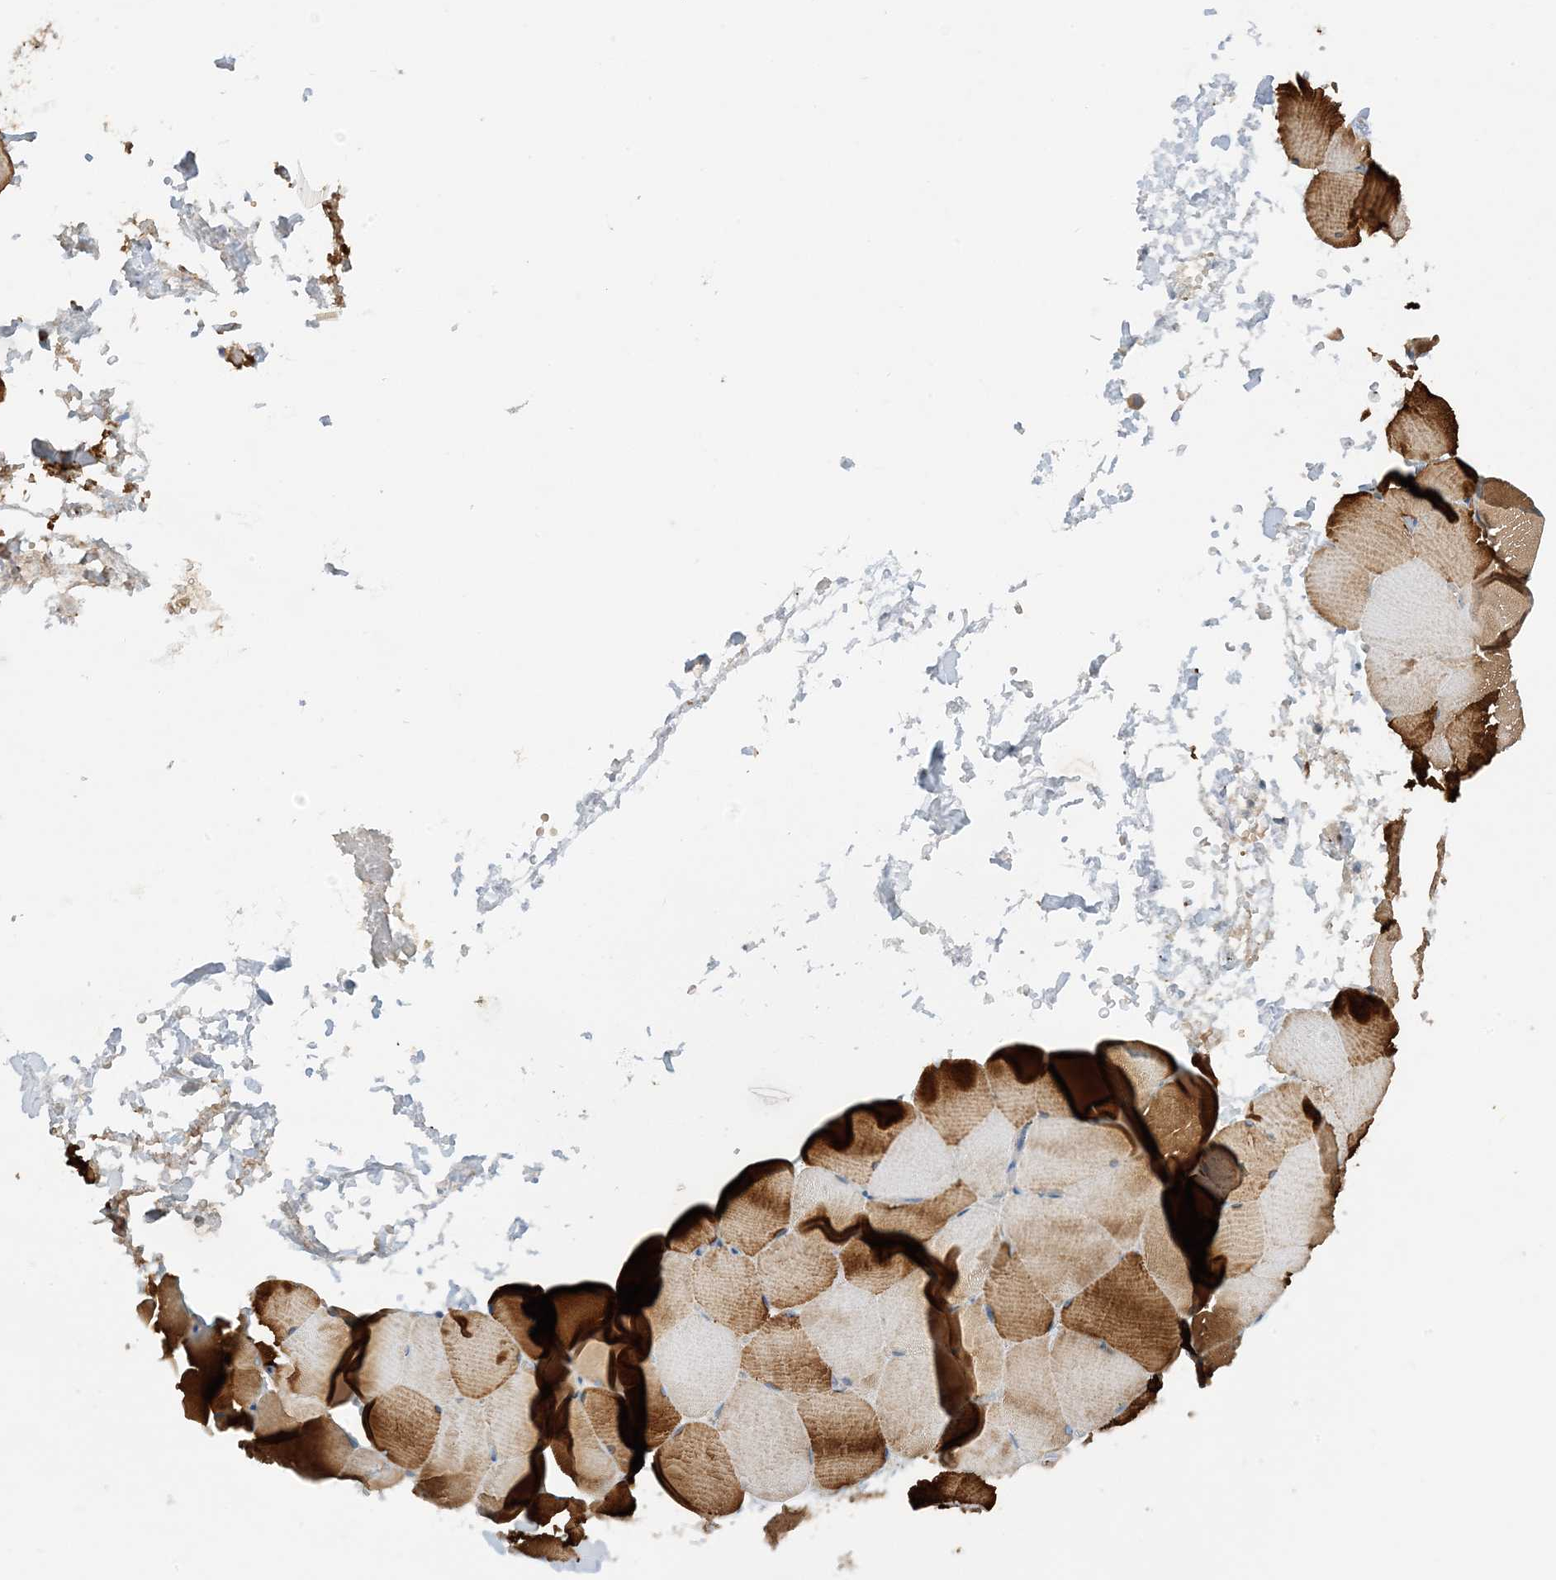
{"staining": {"intensity": "strong", "quantity": "25%-75%", "location": "cytoplasmic/membranous"}, "tissue": "skeletal muscle", "cell_type": "Myocytes", "image_type": "normal", "snomed": [{"axis": "morphology", "description": "Normal tissue, NOS"}, {"axis": "topography", "description": "Skeletal muscle"}, {"axis": "topography", "description": "Parathyroid gland"}], "caption": "IHC micrograph of unremarkable human skeletal muscle stained for a protein (brown), which demonstrates high levels of strong cytoplasmic/membranous staining in about 25%-75% of myocytes.", "gene": "KIFBP", "patient": {"sex": "female", "age": 37}}